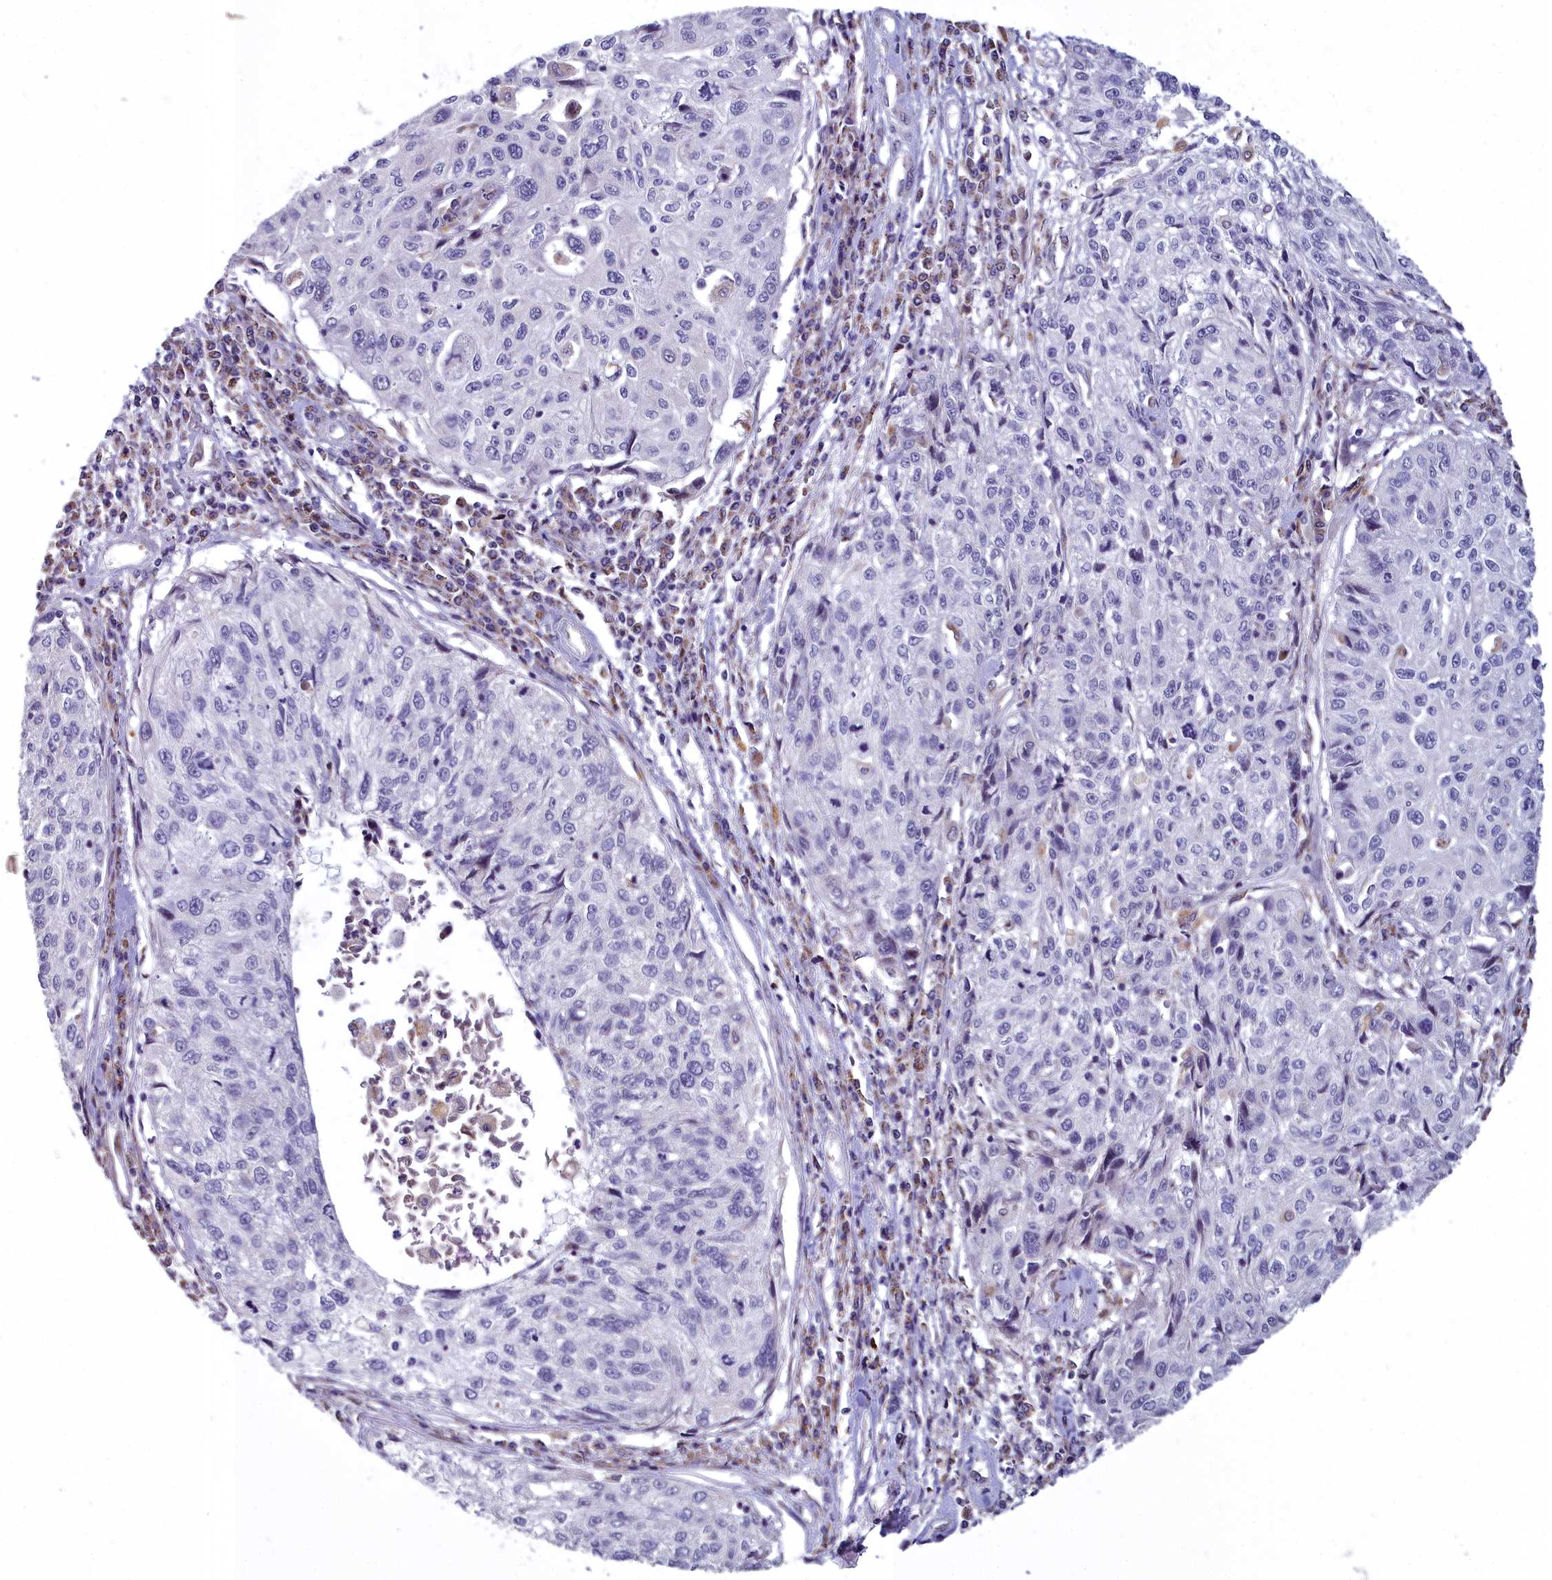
{"staining": {"intensity": "negative", "quantity": "none", "location": "none"}, "tissue": "cervical cancer", "cell_type": "Tumor cells", "image_type": "cancer", "snomed": [{"axis": "morphology", "description": "Squamous cell carcinoma, NOS"}, {"axis": "topography", "description": "Cervix"}], "caption": "Human cervical squamous cell carcinoma stained for a protein using immunohistochemistry shows no expression in tumor cells.", "gene": "WDPCP", "patient": {"sex": "female", "age": 57}}